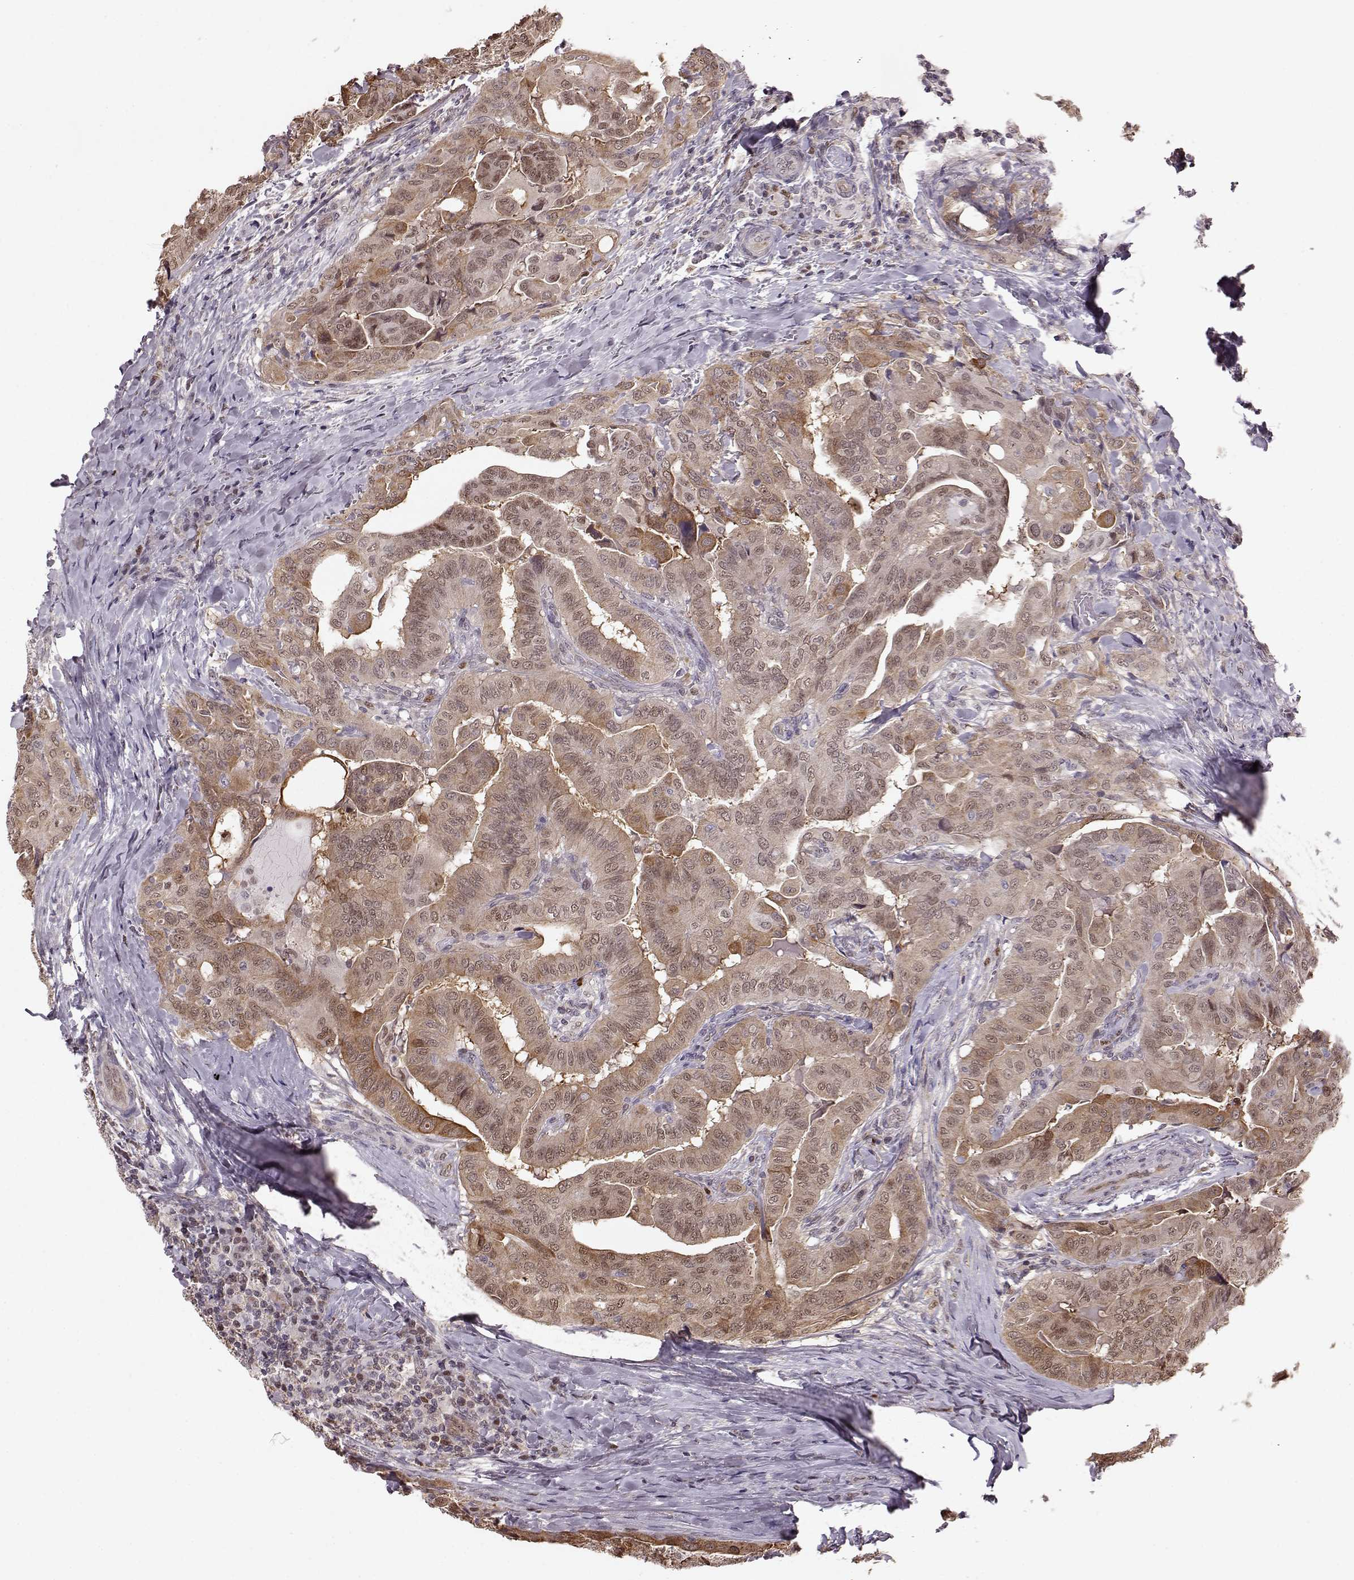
{"staining": {"intensity": "moderate", "quantity": "25%-75%", "location": "cytoplasmic/membranous,nuclear"}, "tissue": "thyroid cancer", "cell_type": "Tumor cells", "image_type": "cancer", "snomed": [{"axis": "morphology", "description": "Papillary adenocarcinoma, NOS"}, {"axis": "topography", "description": "Thyroid gland"}], "caption": "High-power microscopy captured an IHC photomicrograph of papillary adenocarcinoma (thyroid), revealing moderate cytoplasmic/membranous and nuclear staining in approximately 25%-75% of tumor cells.", "gene": "KLF6", "patient": {"sex": "female", "age": 68}}